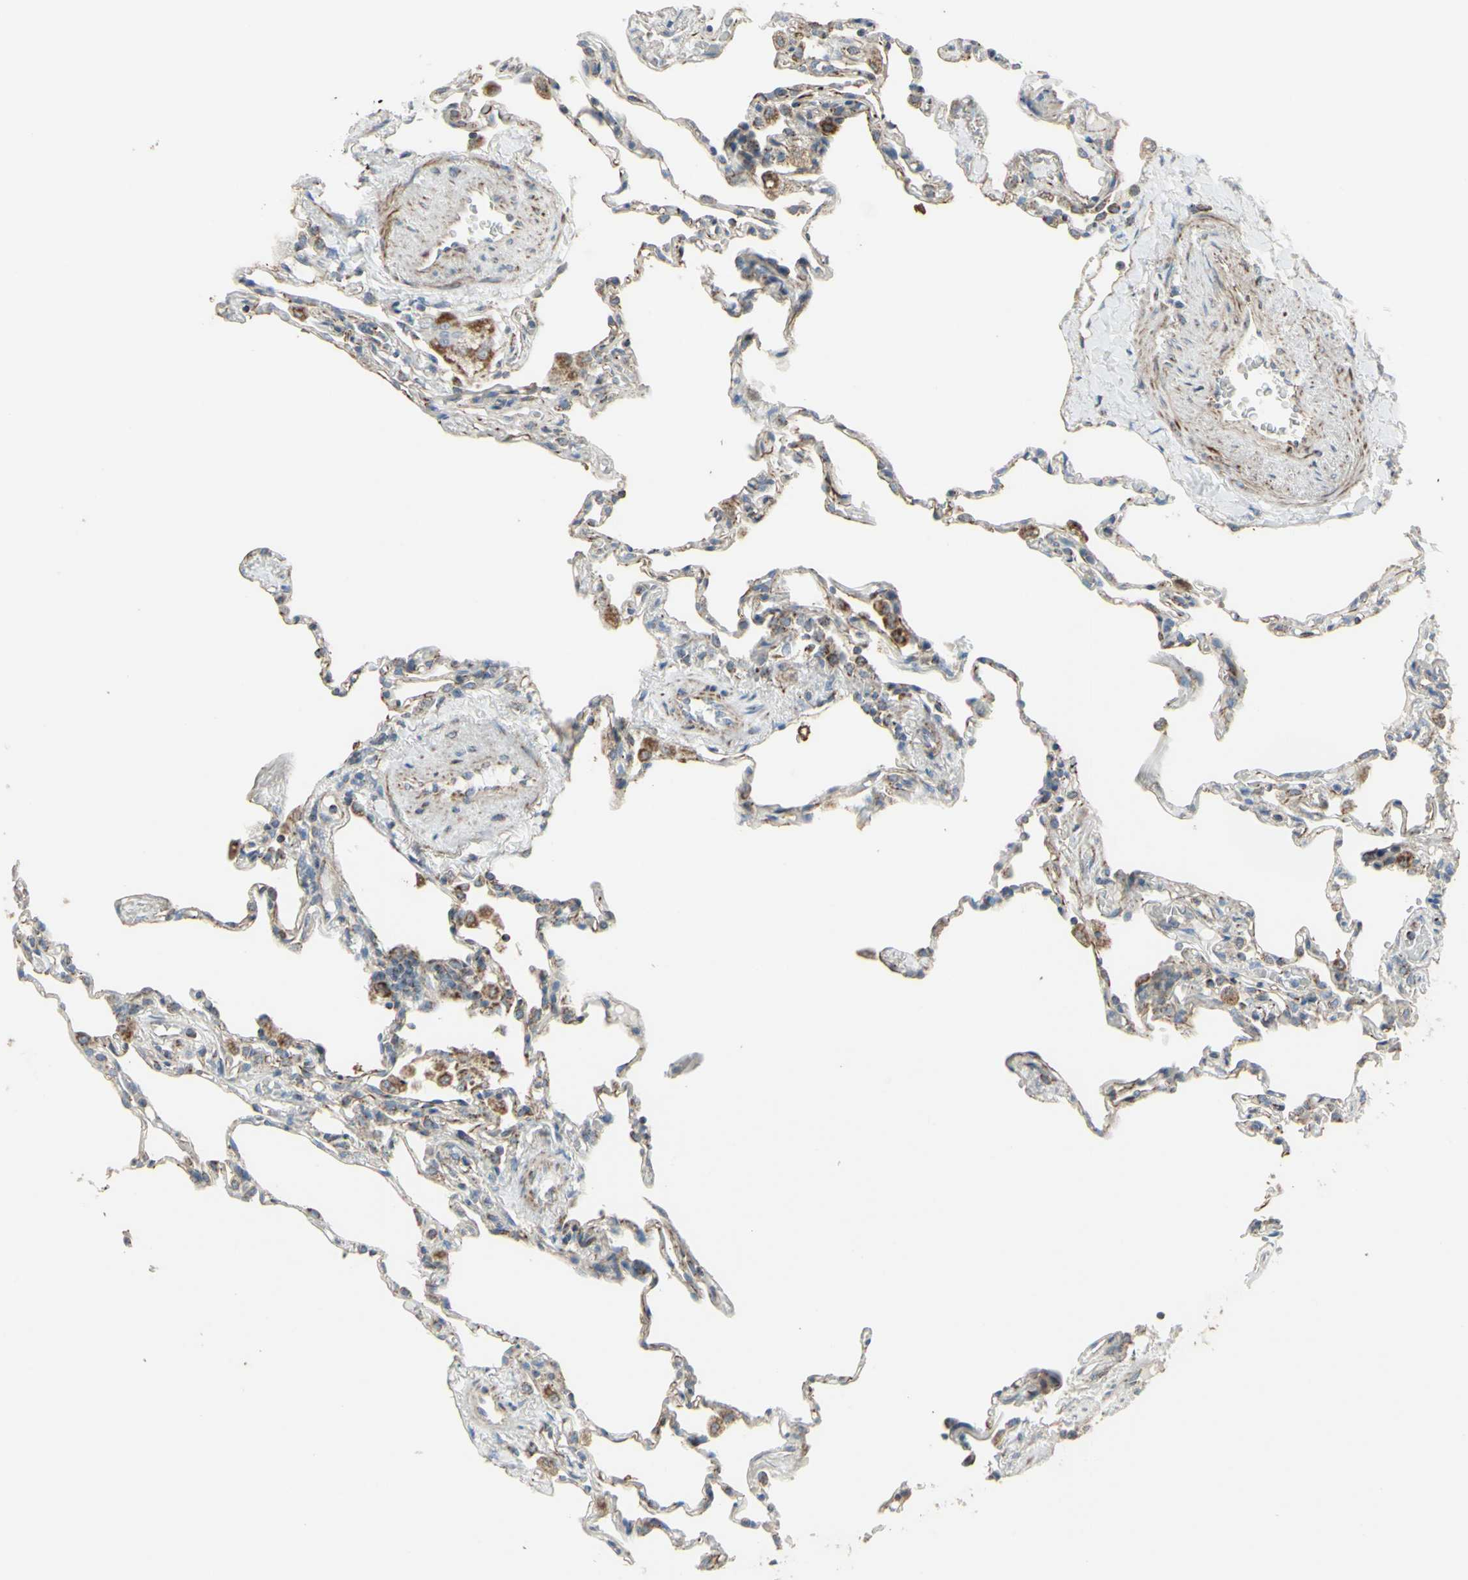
{"staining": {"intensity": "weak", "quantity": "25%-75%", "location": "cytoplasmic/membranous"}, "tissue": "lung", "cell_type": "Alveolar cells", "image_type": "normal", "snomed": [{"axis": "morphology", "description": "Normal tissue, NOS"}, {"axis": "topography", "description": "Lung"}], "caption": "This micrograph reveals immunohistochemistry (IHC) staining of unremarkable human lung, with low weak cytoplasmic/membranous positivity in about 25%-75% of alveolar cells.", "gene": "FAM171B", "patient": {"sex": "male", "age": 59}}